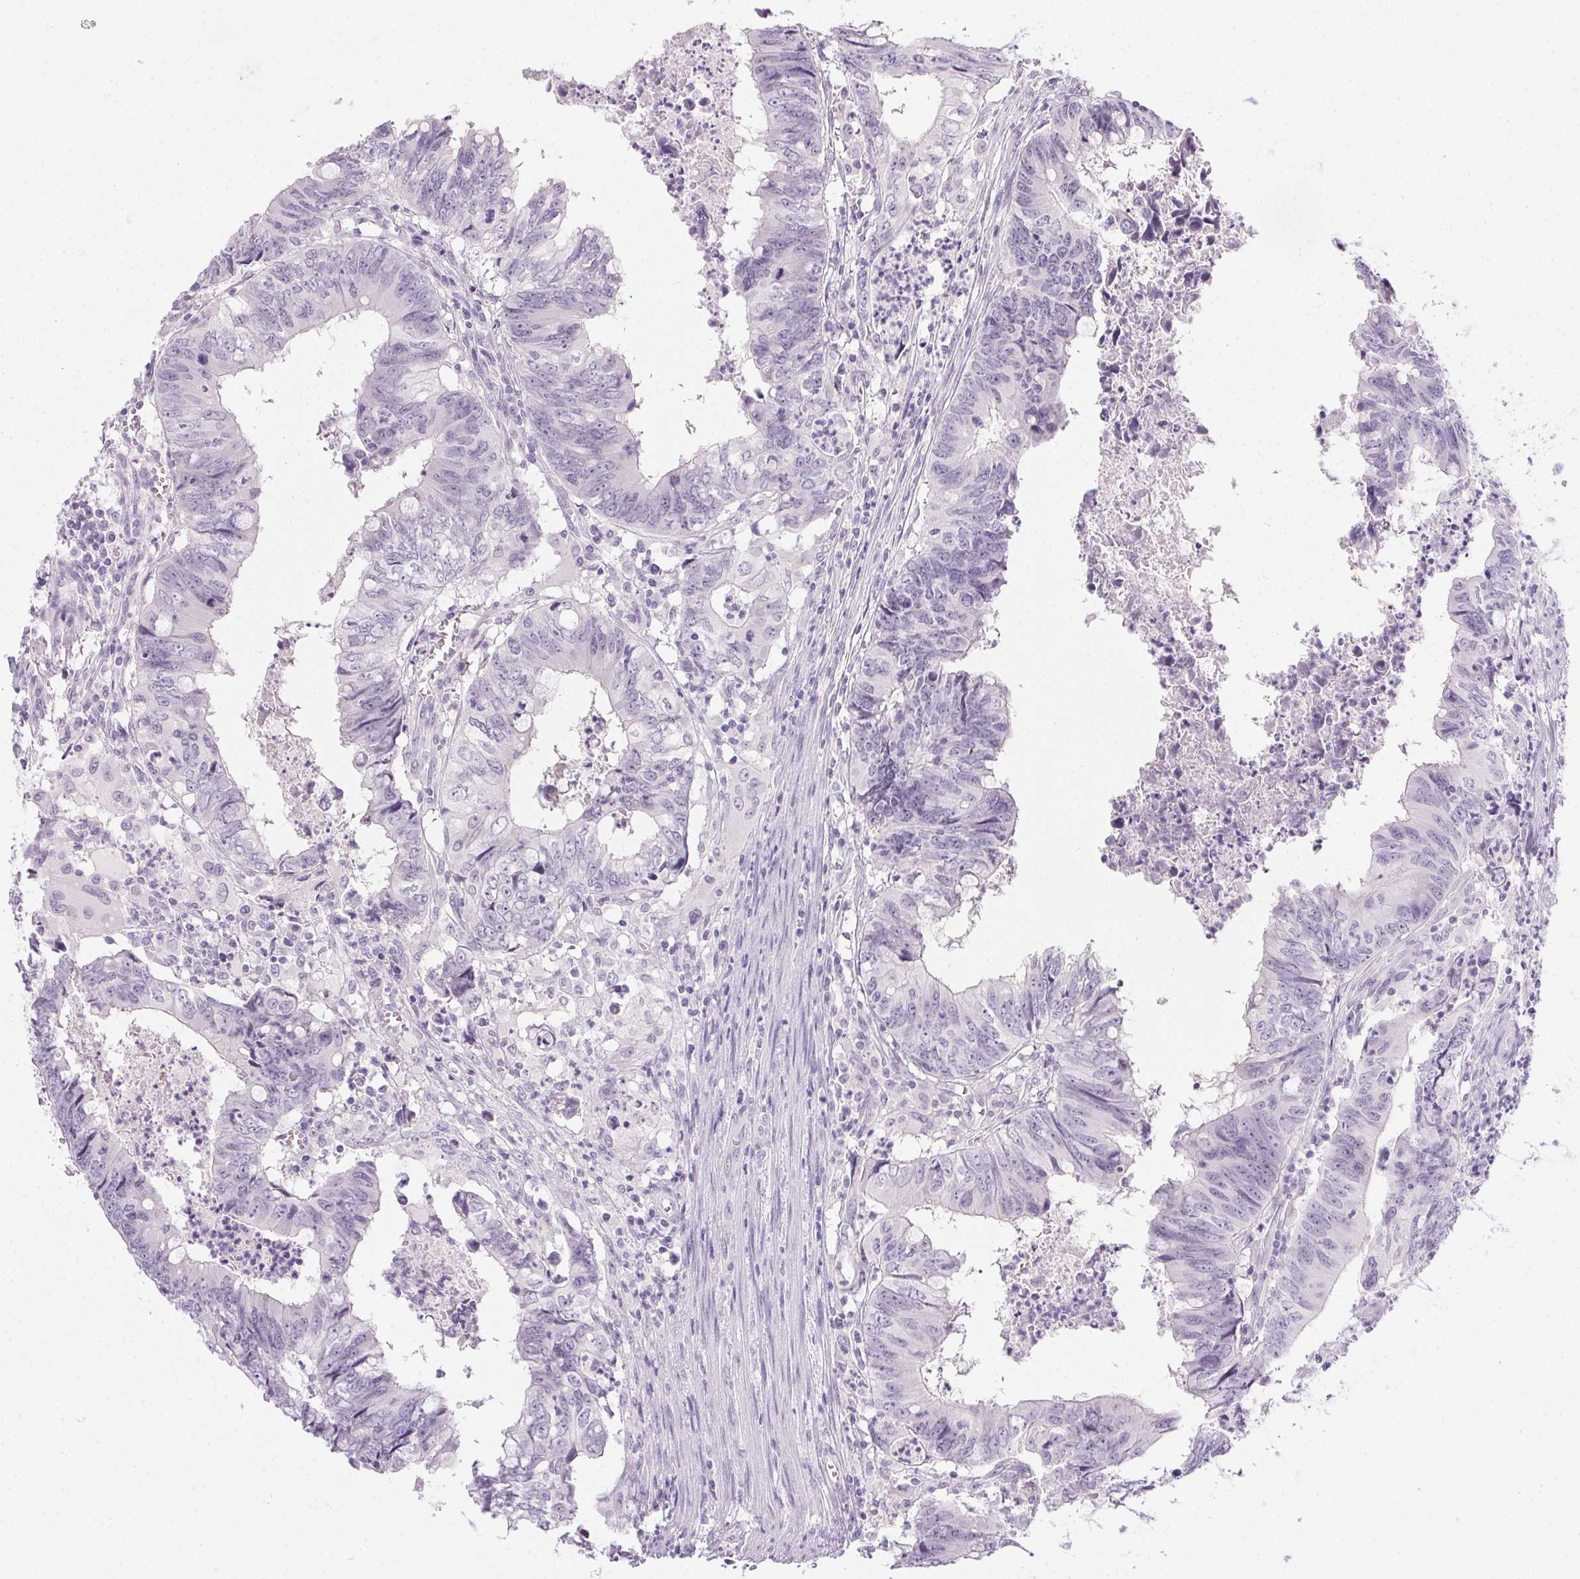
{"staining": {"intensity": "negative", "quantity": "none", "location": "none"}, "tissue": "colorectal cancer", "cell_type": "Tumor cells", "image_type": "cancer", "snomed": [{"axis": "morphology", "description": "Adenocarcinoma, NOS"}, {"axis": "topography", "description": "Colon"}], "caption": "Immunohistochemical staining of human adenocarcinoma (colorectal) demonstrates no significant expression in tumor cells. (Stains: DAB immunohistochemistry with hematoxylin counter stain, Microscopy: brightfield microscopy at high magnification).", "gene": "PRL", "patient": {"sex": "female", "age": 82}}